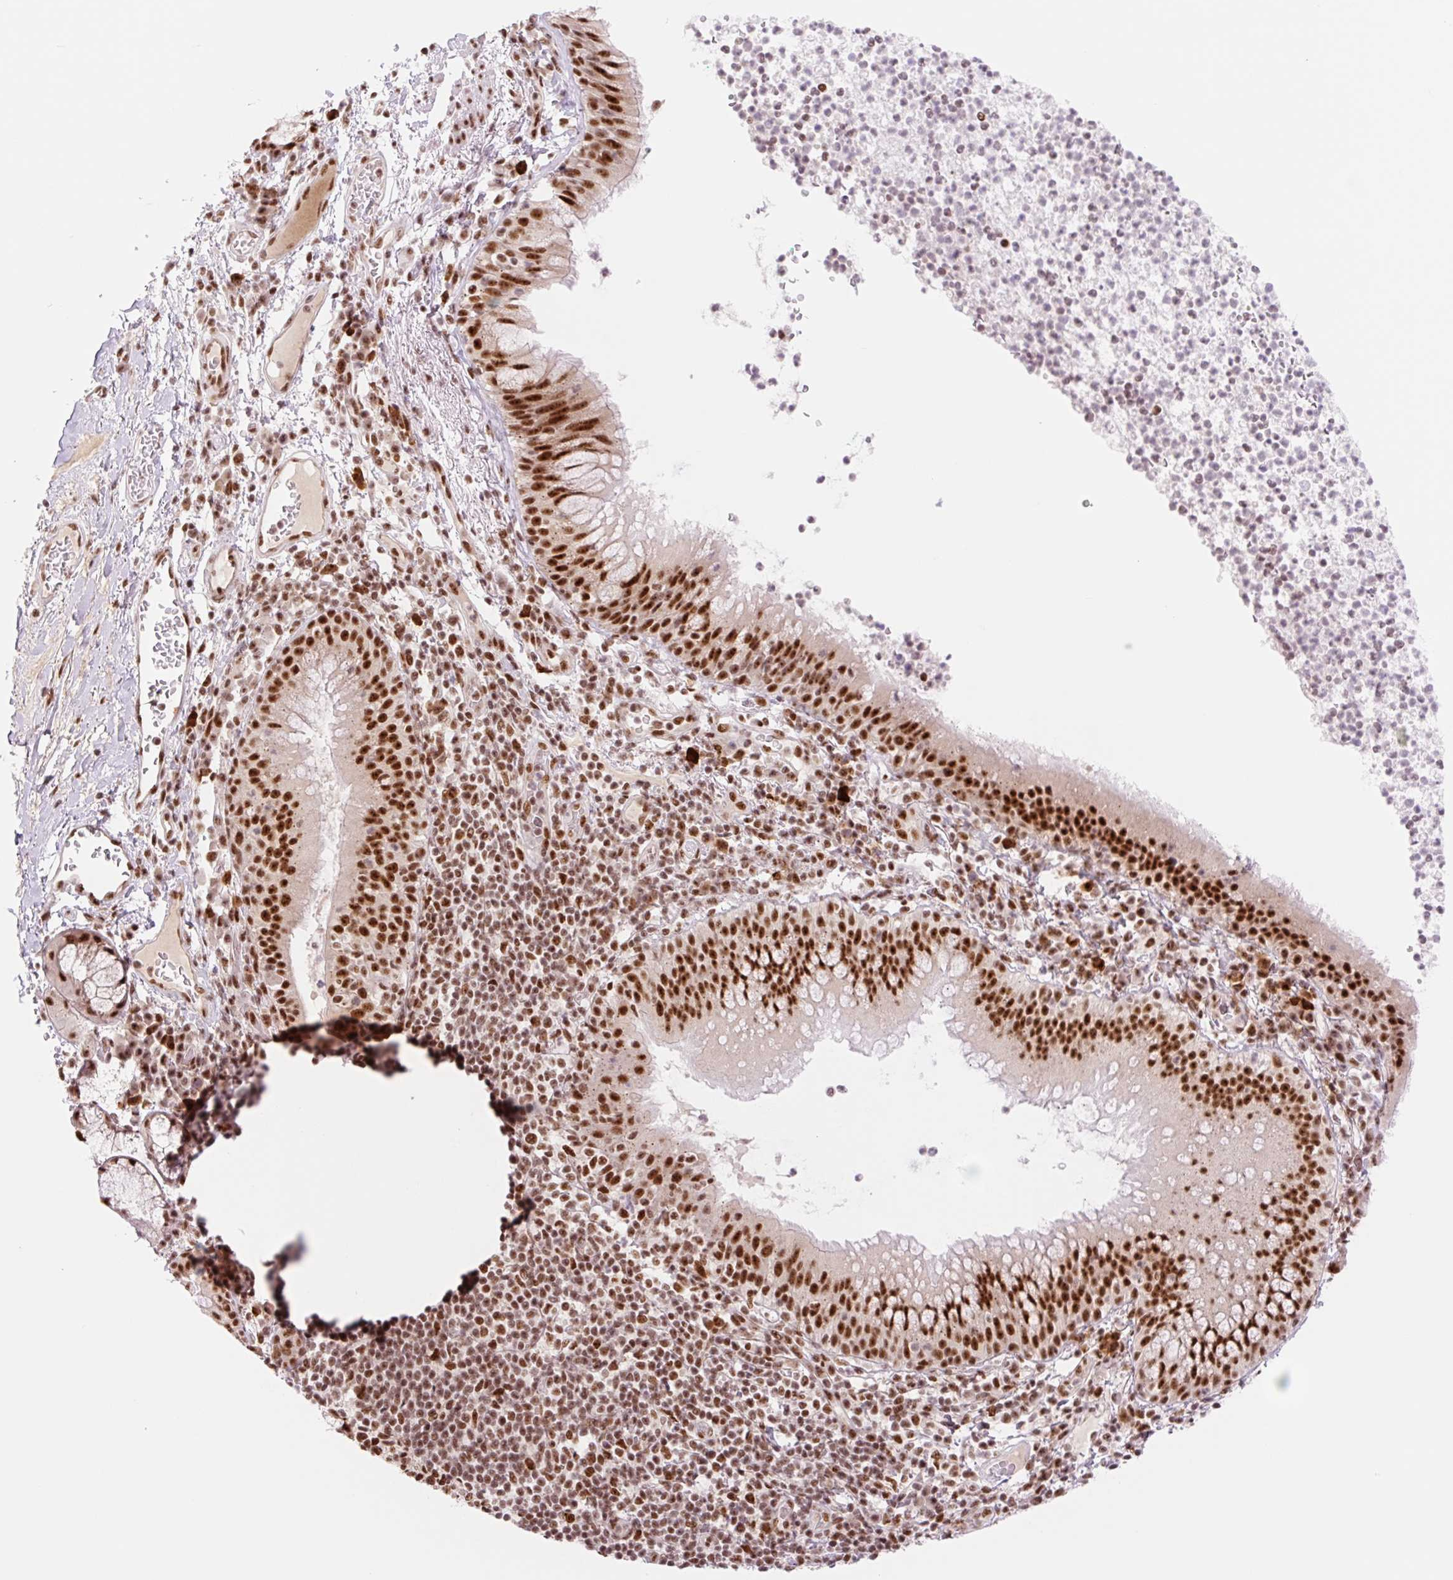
{"staining": {"intensity": "strong", "quantity": ">75%", "location": "nuclear"}, "tissue": "bronchus", "cell_type": "Respiratory epithelial cells", "image_type": "normal", "snomed": [{"axis": "morphology", "description": "Normal tissue, NOS"}, {"axis": "topography", "description": "Cartilage tissue"}, {"axis": "topography", "description": "Bronchus"}], "caption": "Protein expression by immunohistochemistry (IHC) displays strong nuclear expression in approximately >75% of respiratory epithelial cells in unremarkable bronchus.", "gene": "PRDM11", "patient": {"sex": "male", "age": 56}}